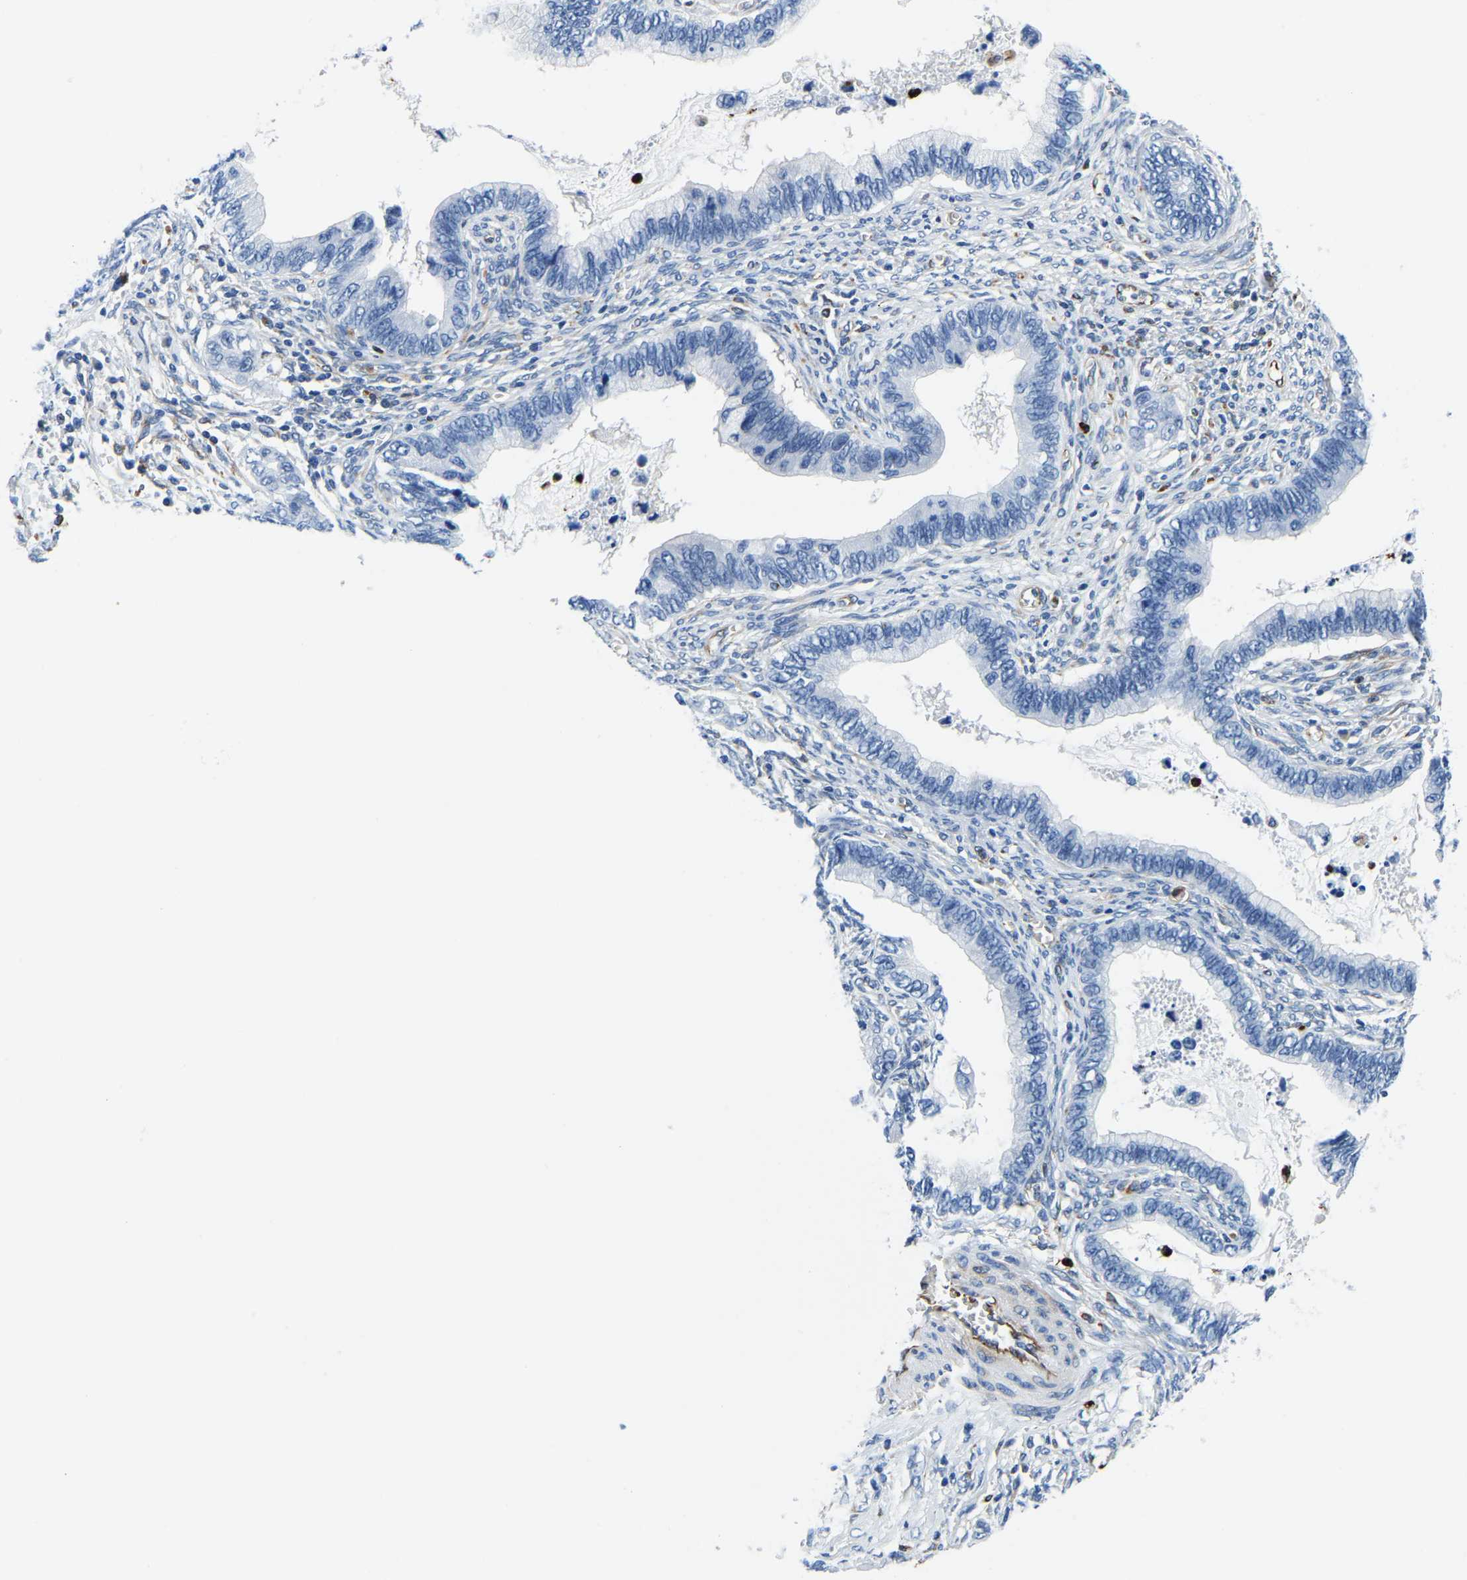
{"staining": {"intensity": "negative", "quantity": "none", "location": "none"}, "tissue": "cervical cancer", "cell_type": "Tumor cells", "image_type": "cancer", "snomed": [{"axis": "morphology", "description": "Adenocarcinoma, NOS"}, {"axis": "topography", "description": "Cervix"}], "caption": "Immunohistochemistry micrograph of neoplastic tissue: human adenocarcinoma (cervical) stained with DAB displays no significant protein expression in tumor cells.", "gene": "MS4A3", "patient": {"sex": "female", "age": 44}}